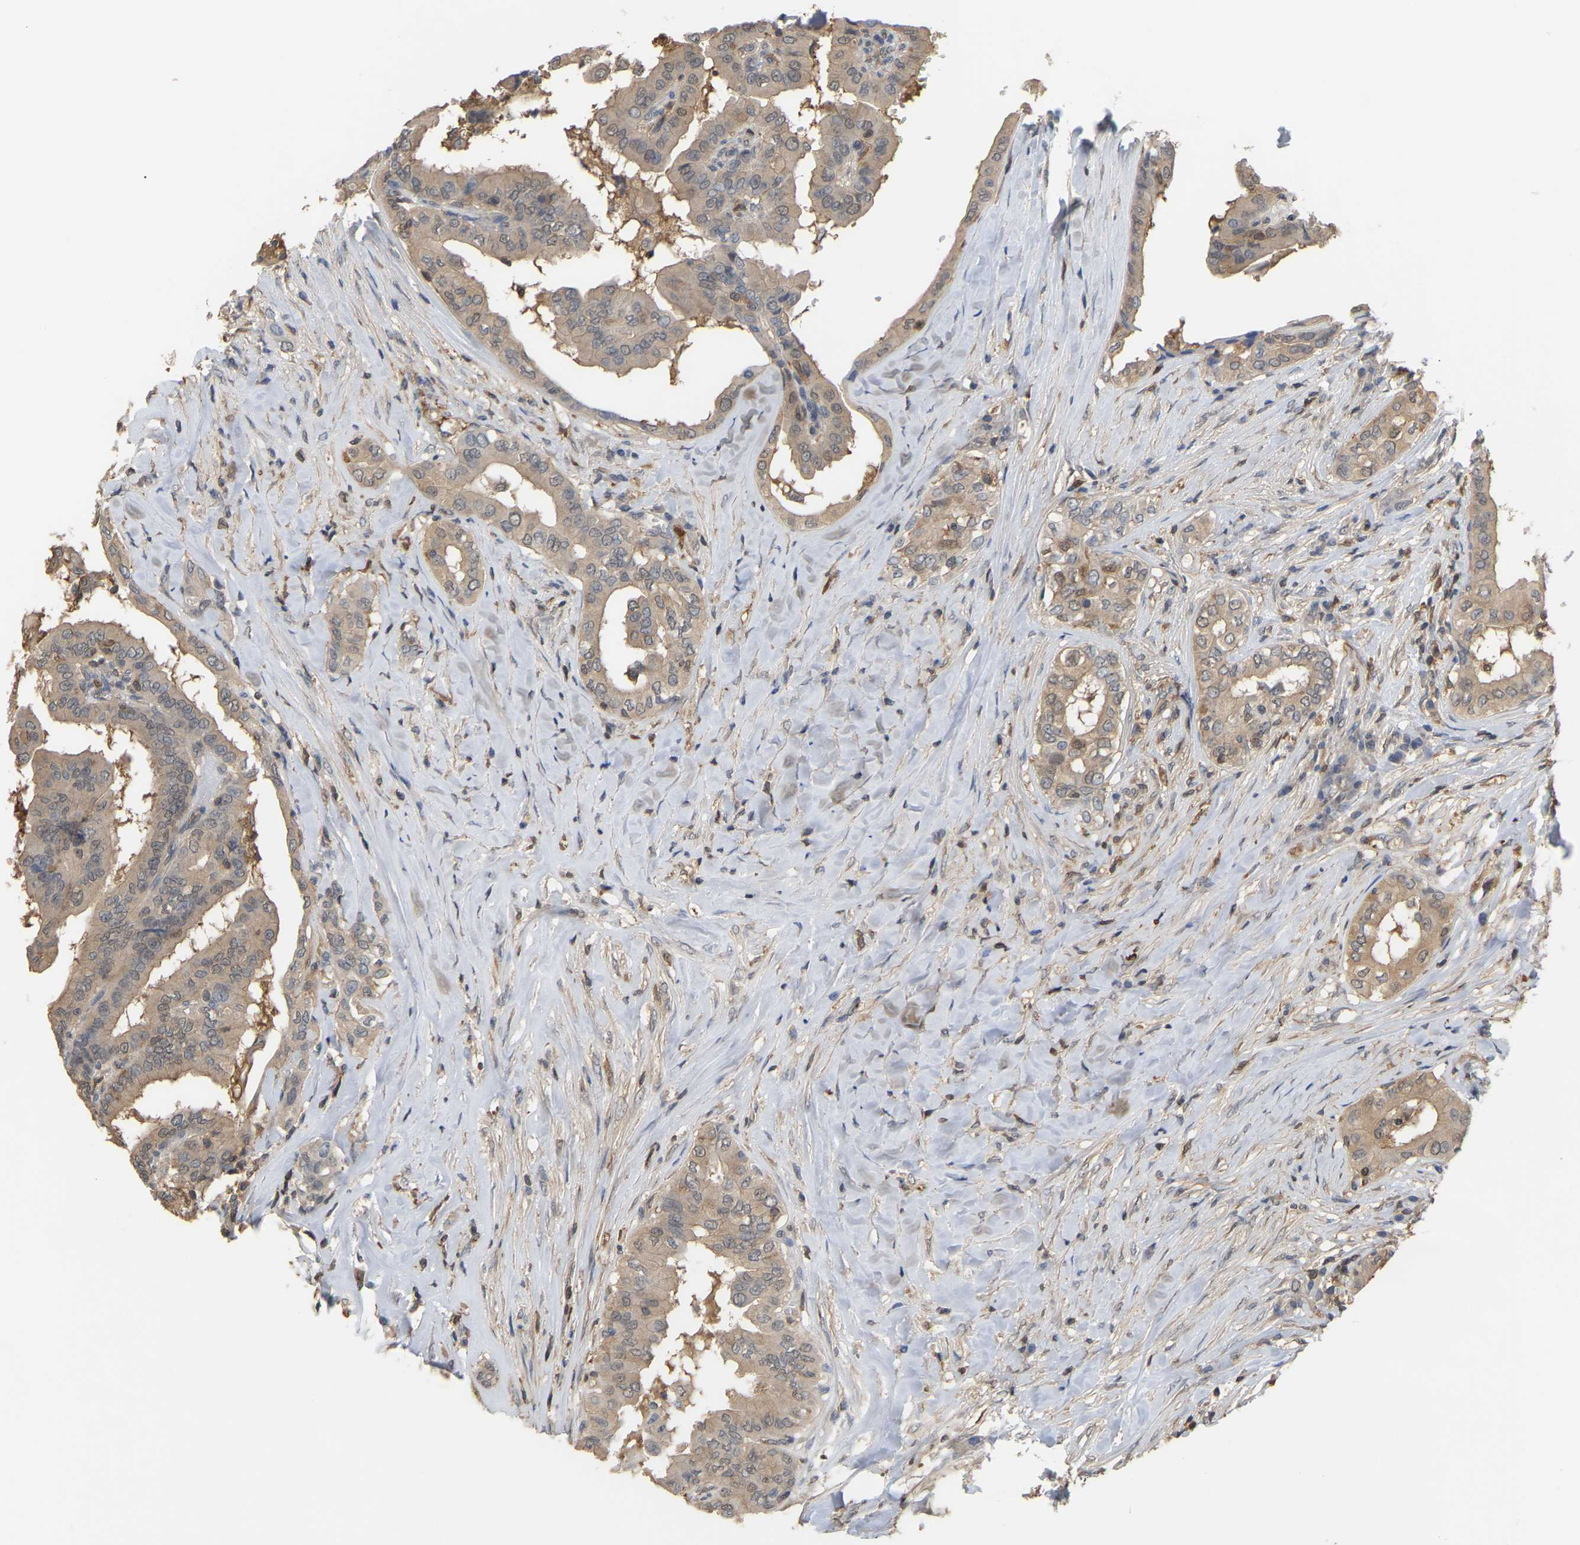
{"staining": {"intensity": "moderate", "quantity": ">75%", "location": "cytoplasmic/membranous"}, "tissue": "thyroid cancer", "cell_type": "Tumor cells", "image_type": "cancer", "snomed": [{"axis": "morphology", "description": "Papillary adenocarcinoma, NOS"}, {"axis": "topography", "description": "Thyroid gland"}], "caption": "A photomicrograph showing moderate cytoplasmic/membranous positivity in about >75% of tumor cells in thyroid papillary adenocarcinoma, as visualized by brown immunohistochemical staining.", "gene": "MTPN", "patient": {"sex": "male", "age": 33}}